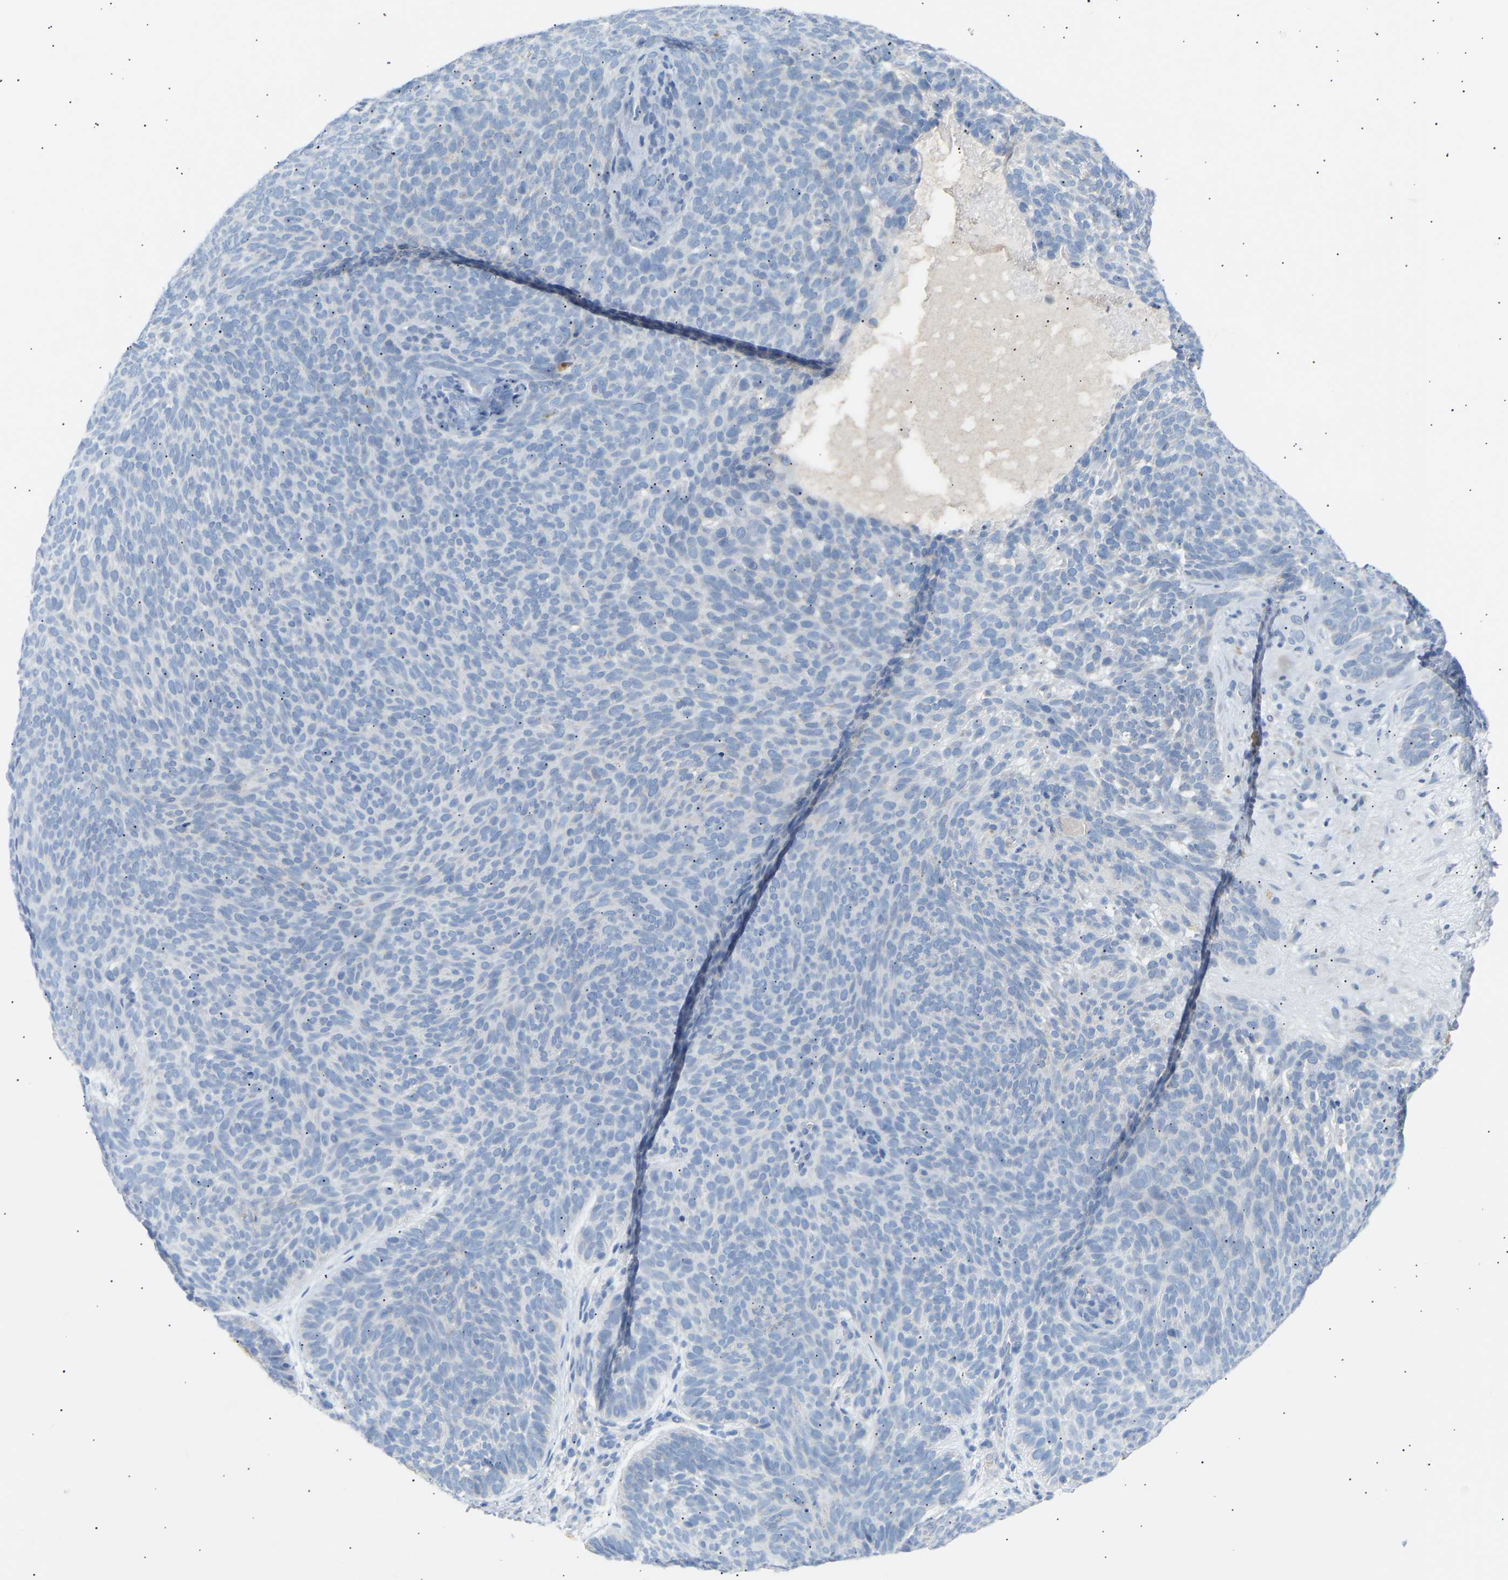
{"staining": {"intensity": "negative", "quantity": "none", "location": "none"}, "tissue": "skin cancer", "cell_type": "Tumor cells", "image_type": "cancer", "snomed": [{"axis": "morphology", "description": "Basal cell carcinoma"}, {"axis": "topography", "description": "Skin"}], "caption": "A micrograph of skin cancer (basal cell carcinoma) stained for a protein exhibits no brown staining in tumor cells. (Brightfield microscopy of DAB (3,3'-diaminobenzidine) immunohistochemistry (IHC) at high magnification).", "gene": "PEX1", "patient": {"sex": "male", "age": 61}}